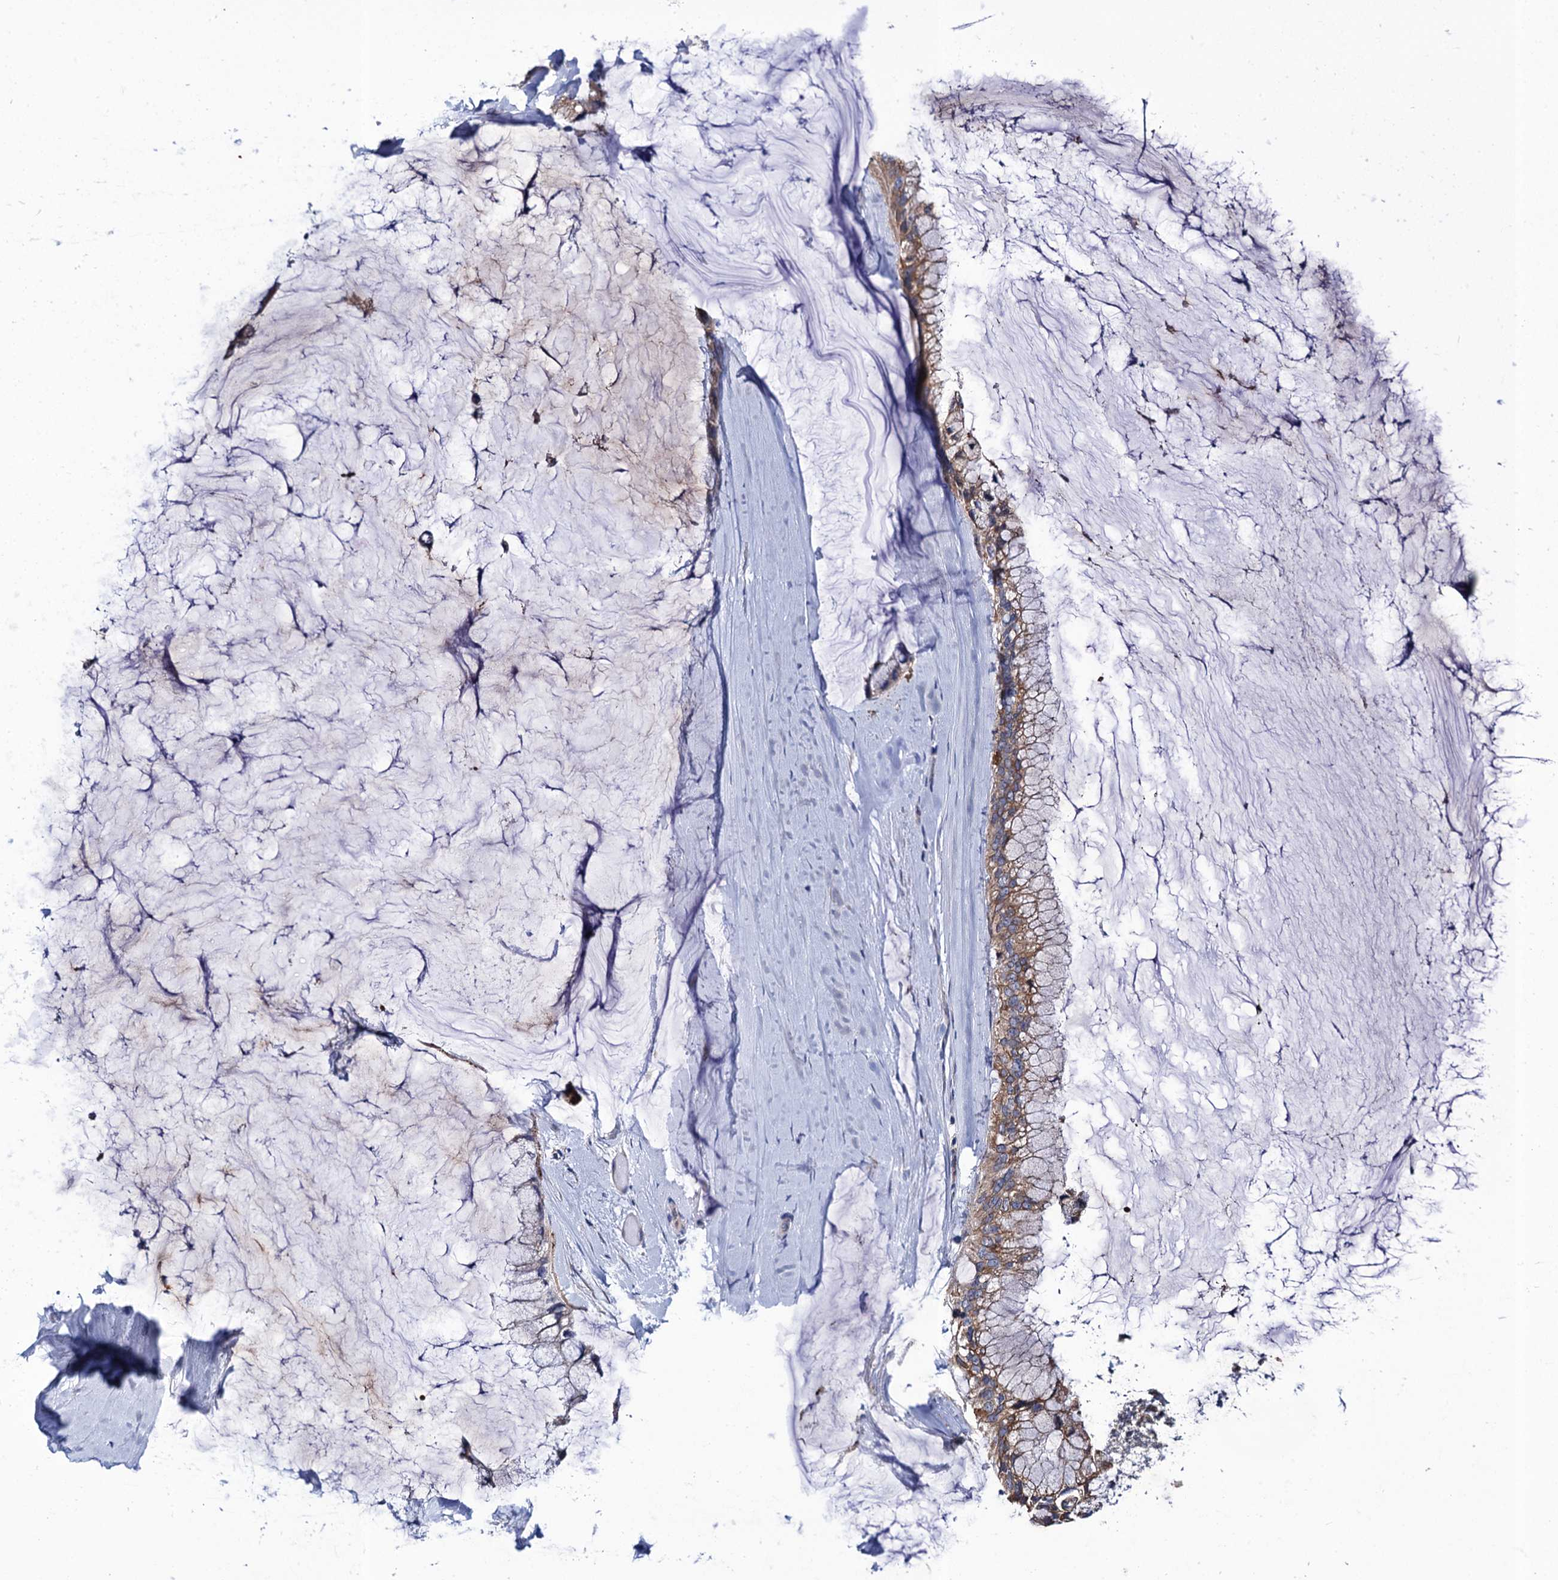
{"staining": {"intensity": "moderate", "quantity": ">75%", "location": "cytoplasmic/membranous"}, "tissue": "ovarian cancer", "cell_type": "Tumor cells", "image_type": "cancer", "snomed": [{"axis": "morphology", "description": "Cystadenocarcinoma, mucinous, NOS"}, {"axis": "topography", "description": "Ovary"}], "caption": "Immunohistochemical staining of ovarian mucinous cystadenocarcinoma demonstrates moderate cytoplasmic/membranous protein expression in approximately >75% of tumor cells.", "gene": "PGLS", "patient": {"sex": "female", "age": 39}}